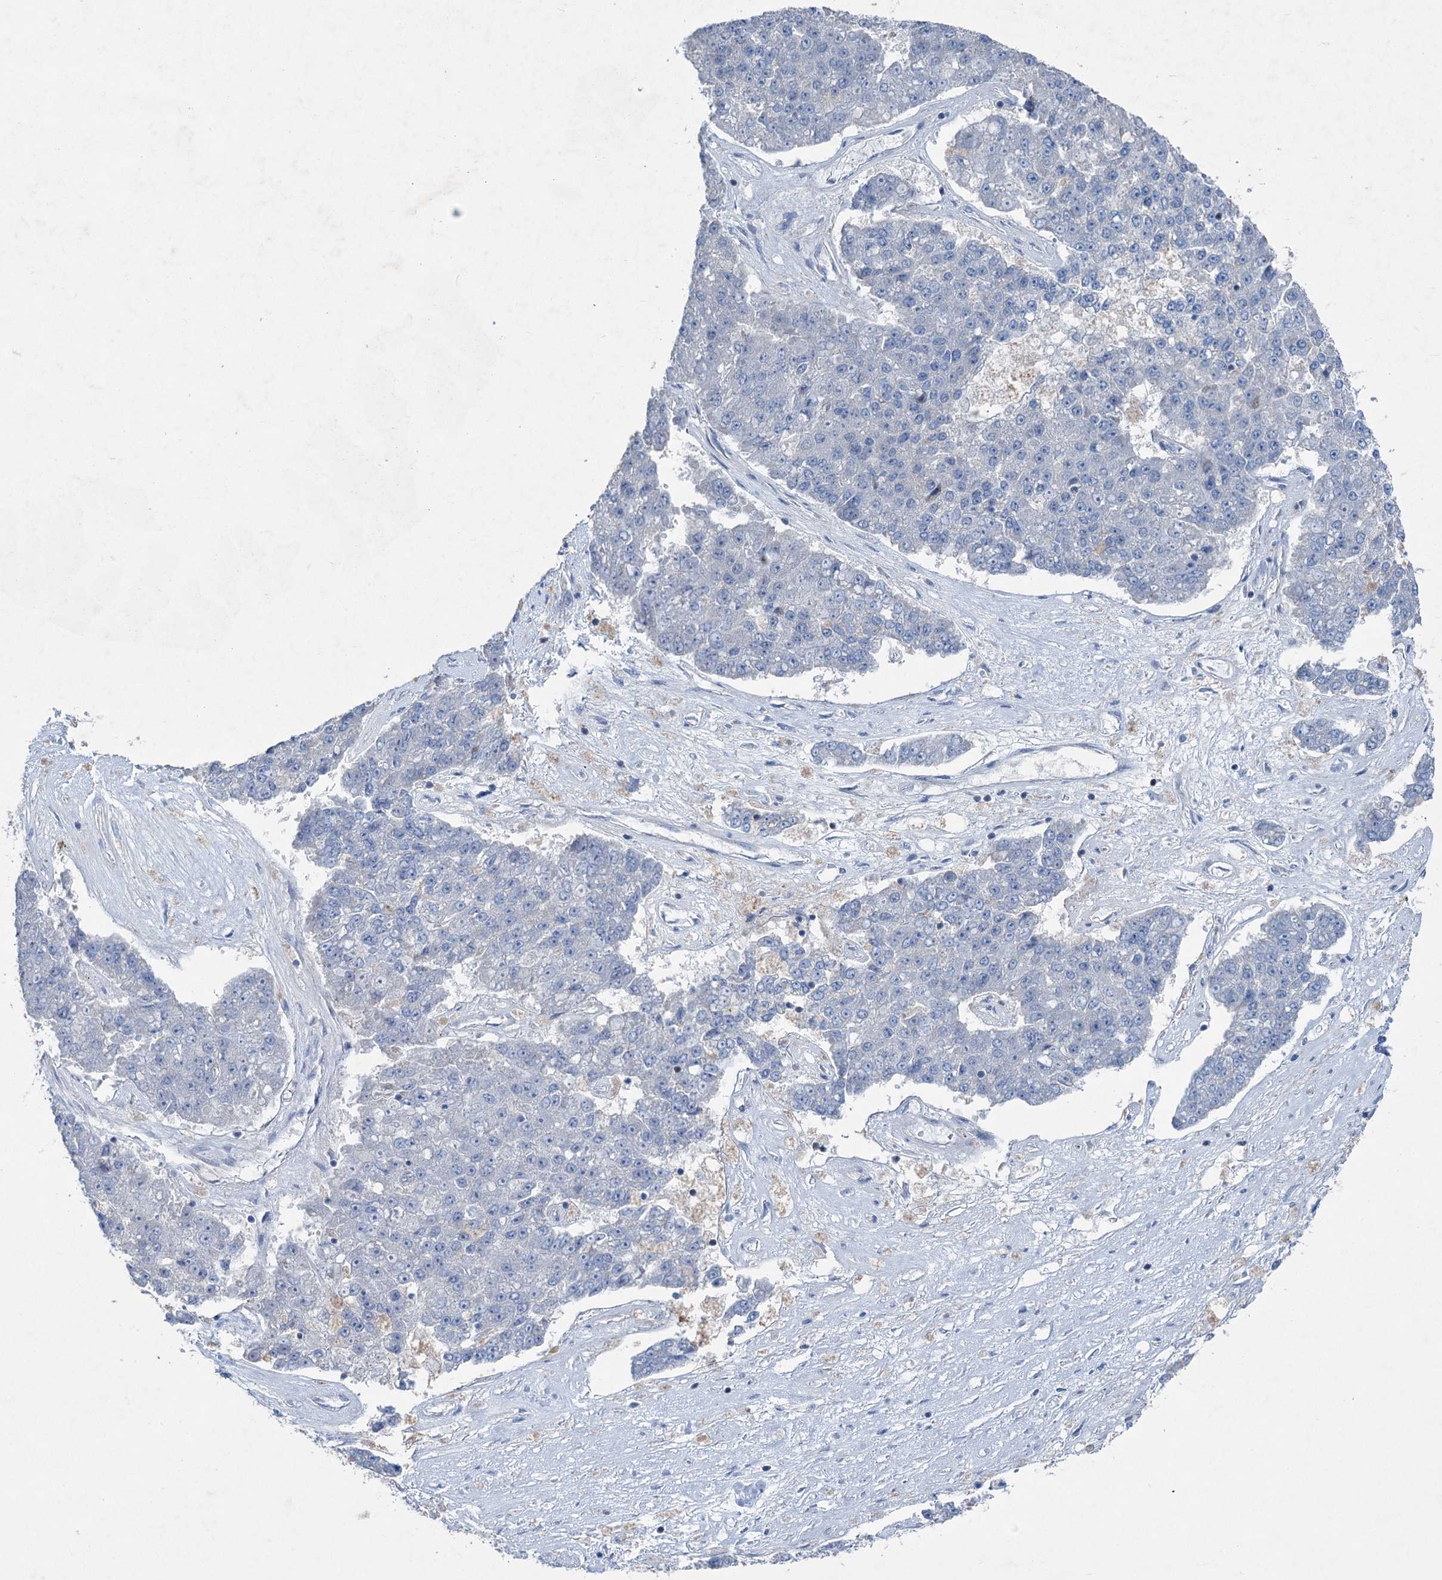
{"staining": {"intensity": "negative", "quantity": "none", "location": "none"}, "tissue": "pancreatic cancer", "cell_type": "Tumor cells", "image_type": "cancer", "snomed": [{"axis": "morphology", "description": "Adenocarcinoma, NOS"}, {"axis": "topography", "description": "Pancreas"}], "caption": "This is a photomicrograph of immunohistochemistry staining of pancreatic cancer, which shows no positivity in tumor cells.", "gene": "ELP4", "patient": {"sex": "male", "age": 50}}